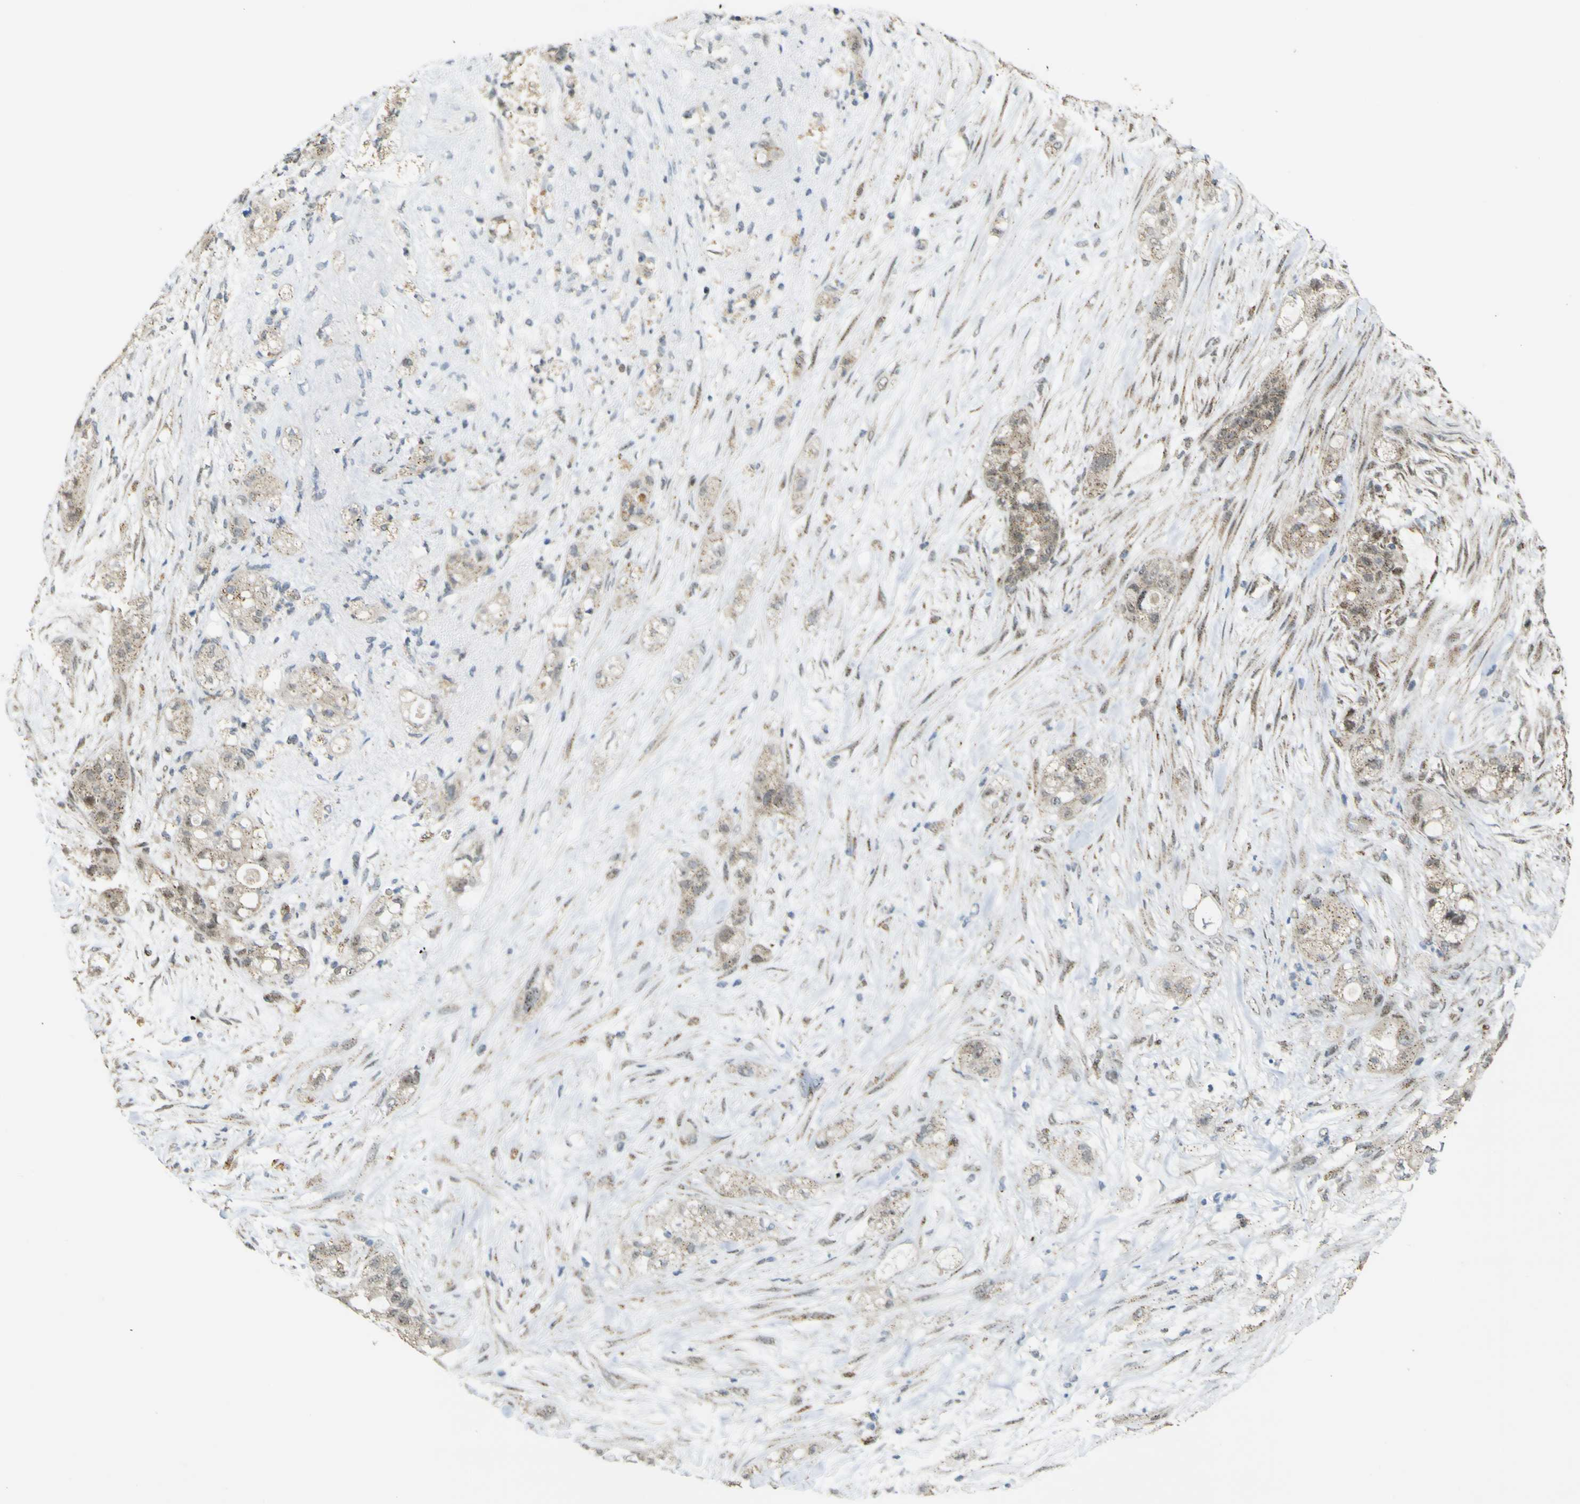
{"staining": {"intensity": "moderate", "quantity": ">75%", "location": "cytoplasmic/membranous"}, "tissue": "pancreatic cancer", "cell_type": "Tumor cells", "image_type": "cancer", "snomed": [{"axis": "morphology", "description": "Adenocarcinoma, NOS"}, {"axis": "topography", "description": "Pancreas"}], "caption": "Brown immunohistochemical staining in human adenocarcinoma (pancreatic) demonstrates moderate cytoplasmic/membranous expression in about >75% of tumor cells.", "gene": "ACBD5", "patient": {"sex": "female", "age": 78}}